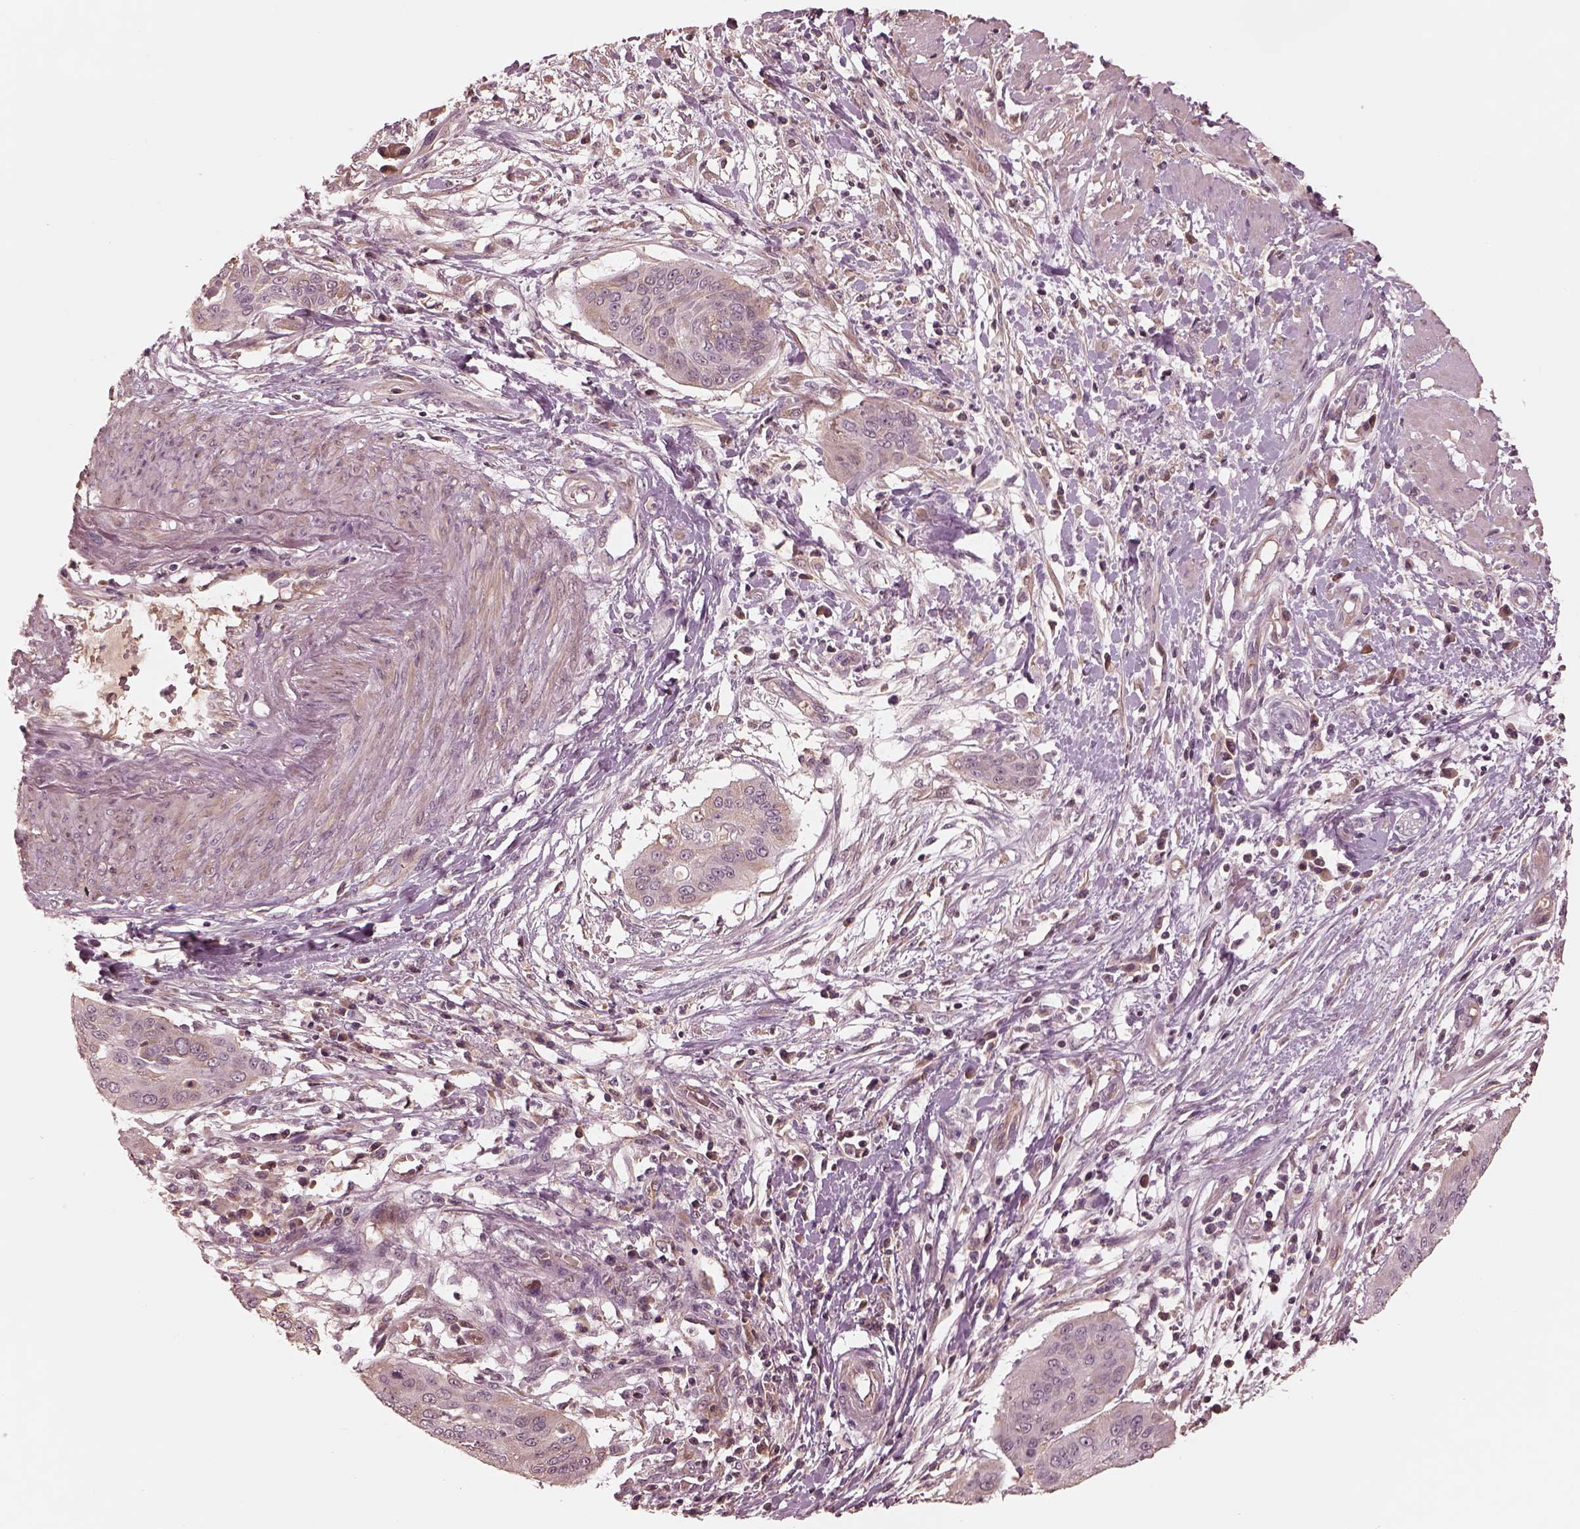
{"staining": {"intensity": "negative", "quantity": "none", "location": "none"}, "tissue": "cervical cancer", "cell_type": "Tumor cells", "image_type": "cancer", "snomed": [{"axis": "morphology", "description": "Squamous cell carcinoma, NOS"}, {"axis": "topography", "description": "Cervix"}], "caption": "Human squamous cell carcinoma (cervical) stained for a protein using immunohistochemistry reveals no positivity in tumor cells.", "gene": "TF", "patient": {"sex": "female", "age": 39}}